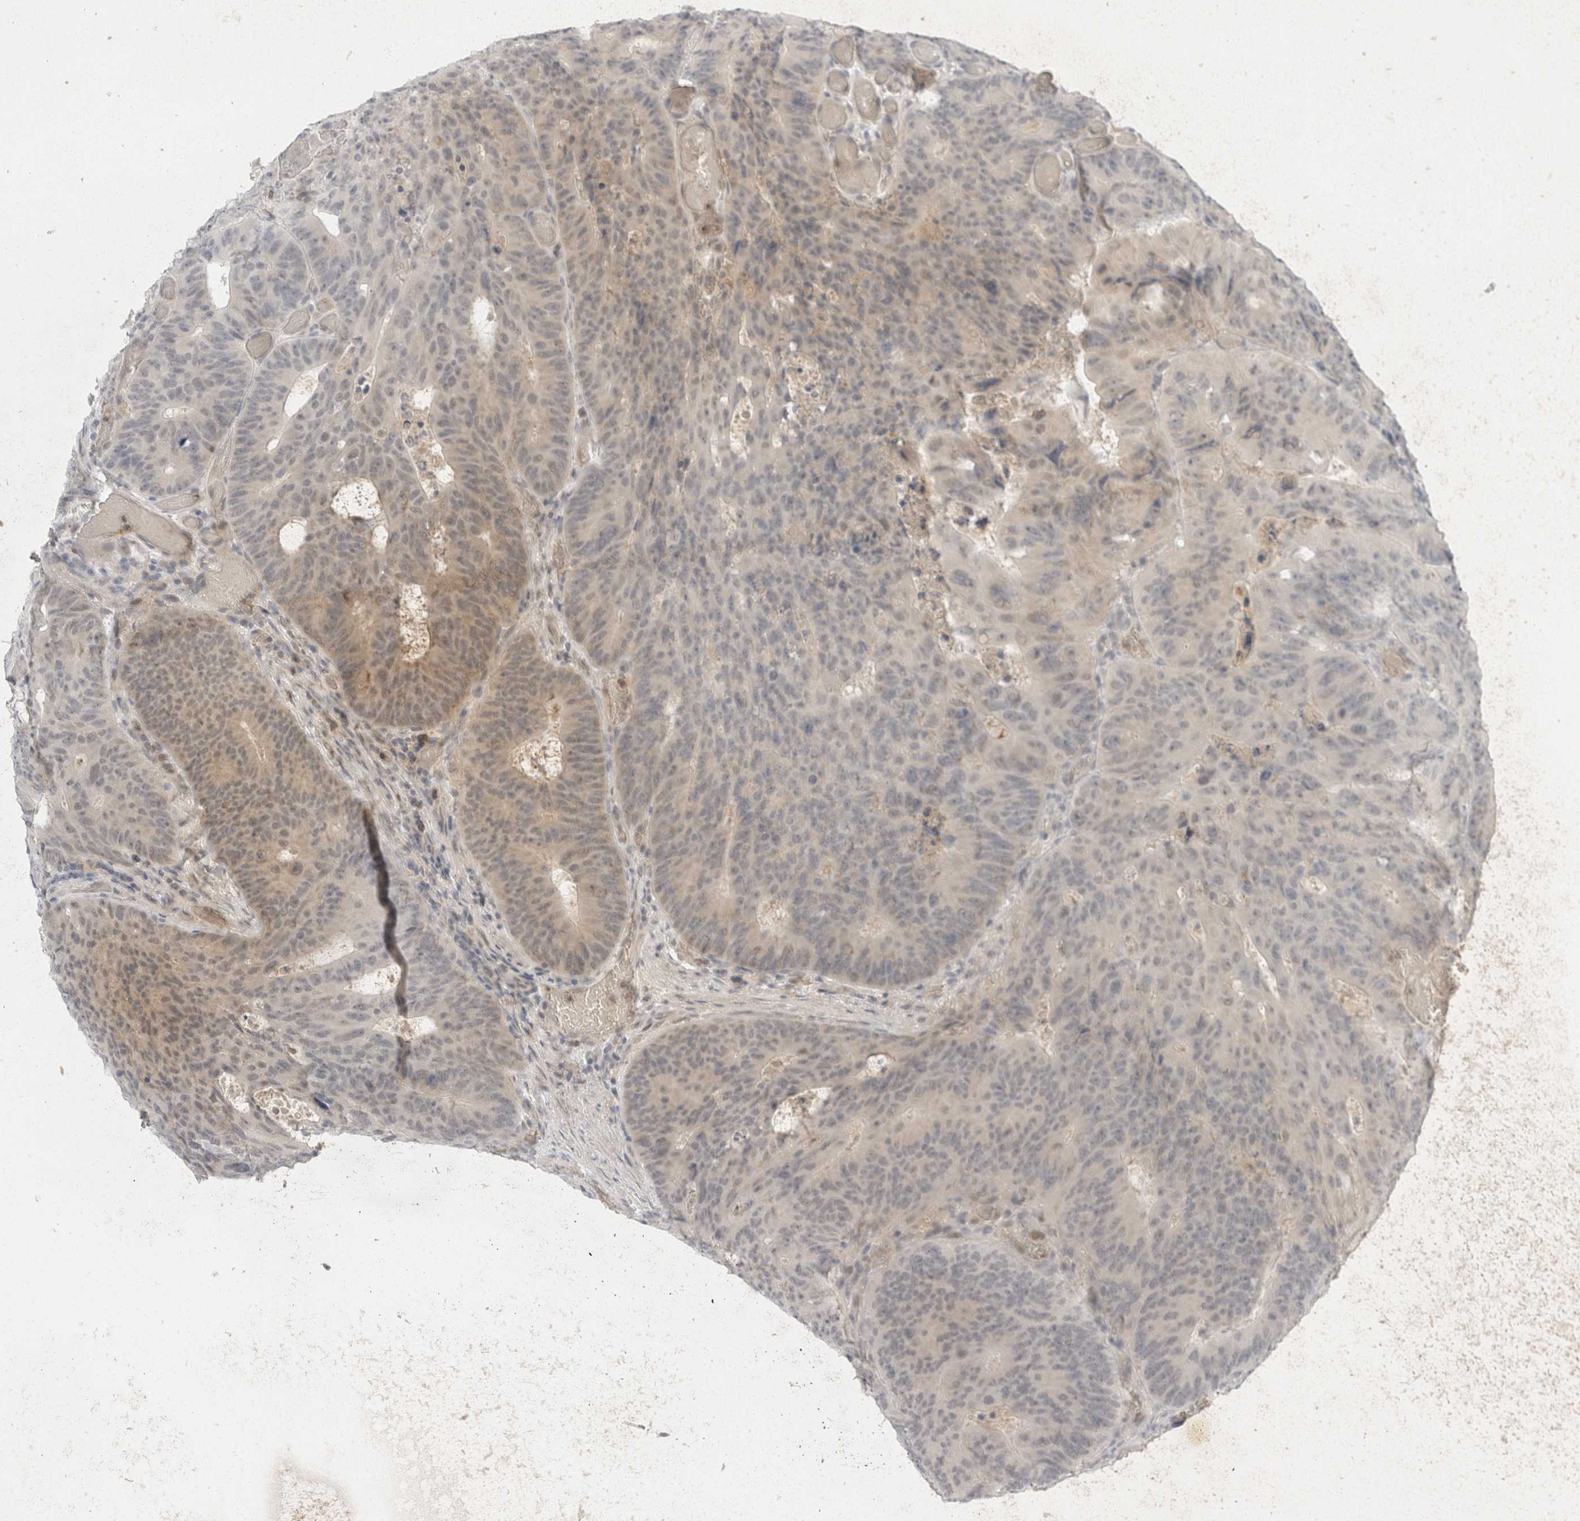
{"staining": {"intensity": "weak", "quantity": "<25%", "location": "cytoplasmic/membranous"}, "tissue": "colorectal cancer", "cell_type": "Tumor cells", "image_type": "cancer", "snomed": [{"axis": "morphology", "description": "Adenocarcinoma, NOS"}, {"axis": "topography", "description": "Colon"}], "caption": "Colorectal adenocarcinoma was stained to show a protein in brown. There is no significant expression in tumor cells.", "gene": "TOM1L2", "patient": {"sex": "male", "age": 87}}